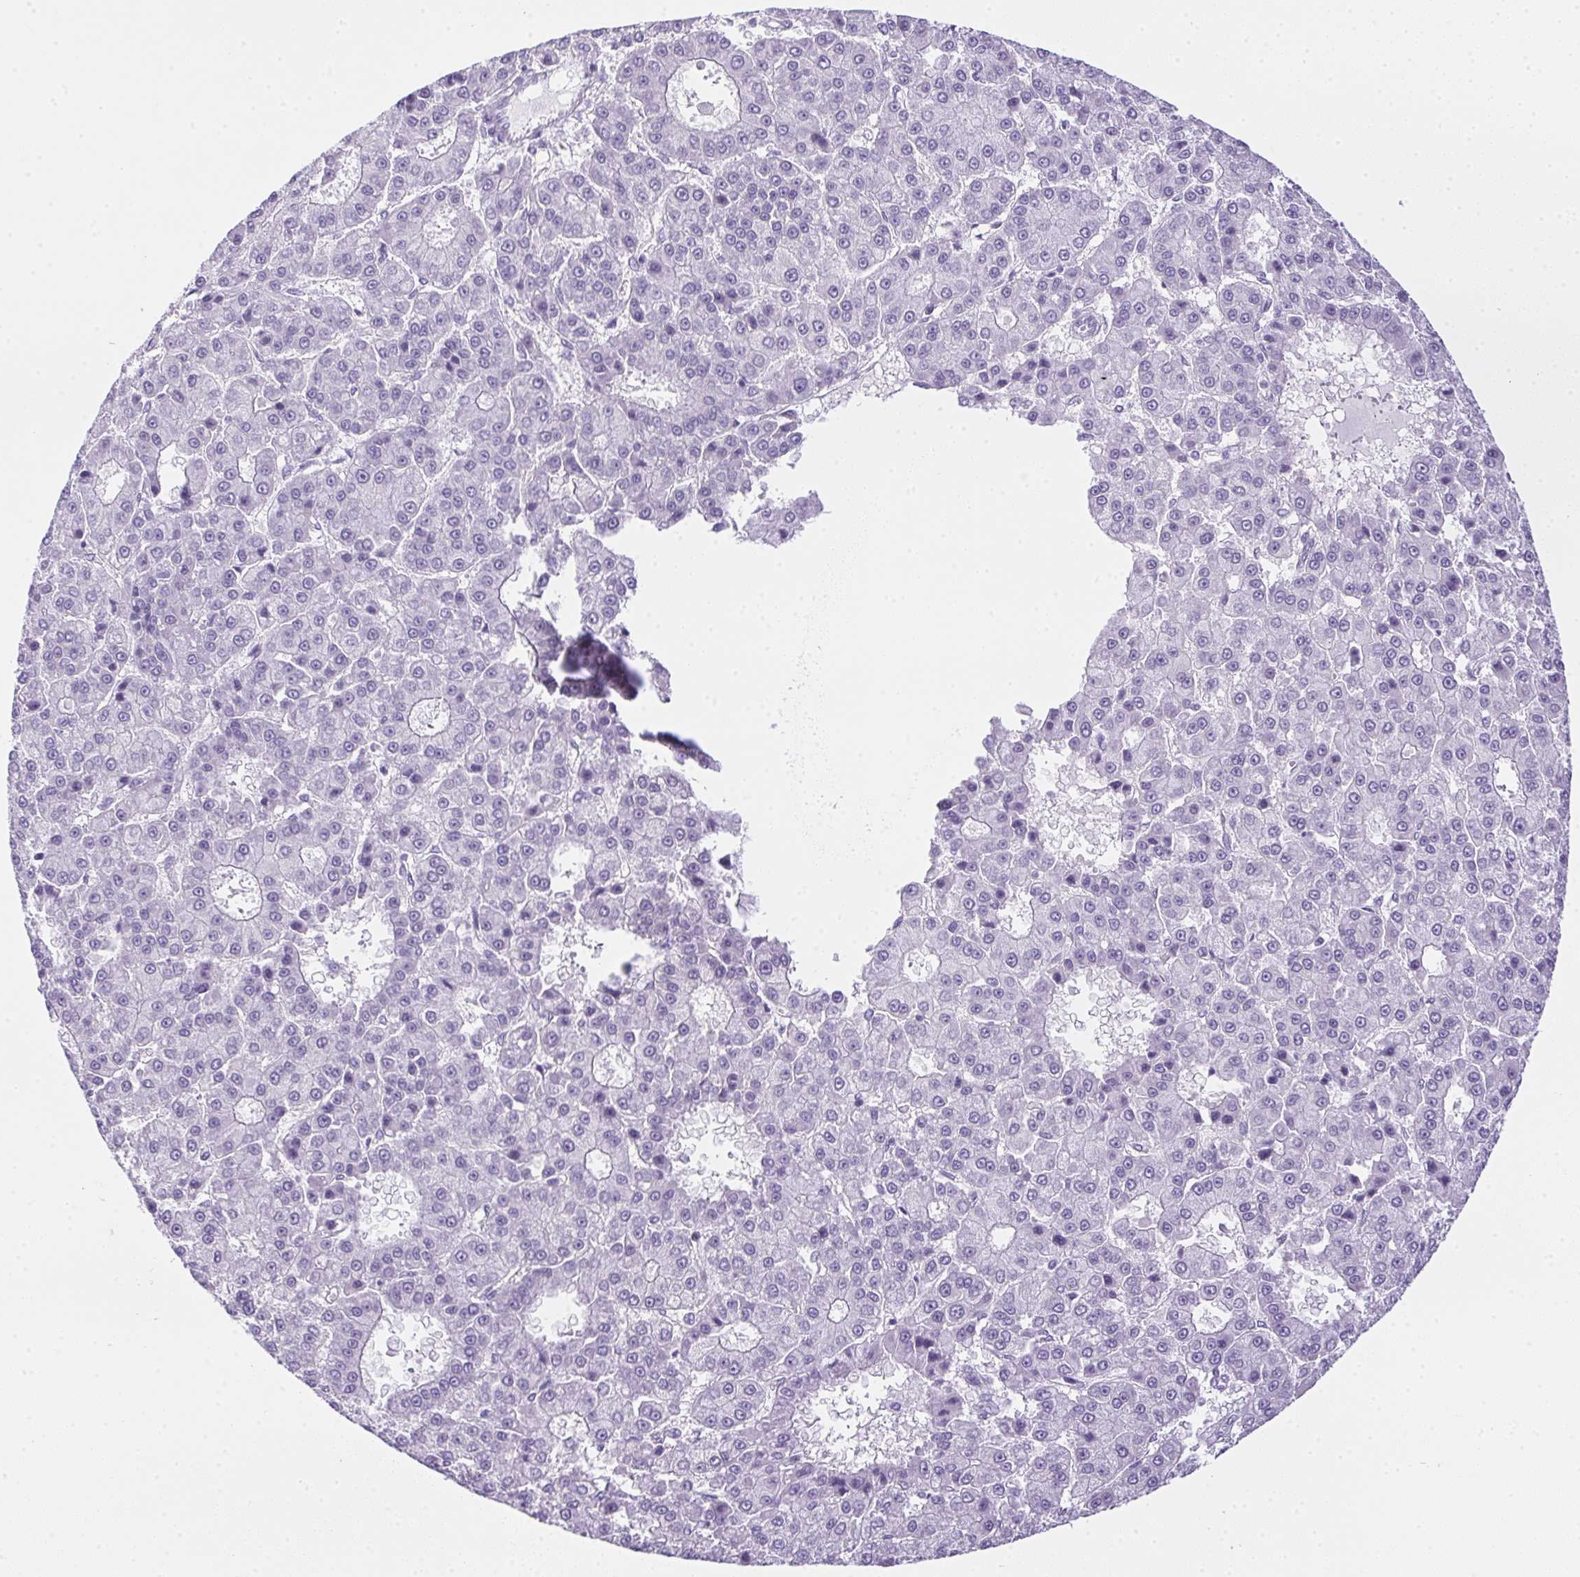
{"staining": {"intensity": "negative", "quantity": "none", "location": "none"}, "tissue": "liver cancer", "cell_type": "Tumor cells", "image_type": "cancer", "snomed": [{"axis": "morphology", "description": "Carcinoma, Hepatocellular, NOS"}, {"axis": "topography", "description": "Liver"}], "caption": "This is a image of immunohistochemistry (IHC) staining of liver hepatocellular carcinoma, which shows no expression in tumor cells. (DAB immunohistochemistry (IHC) visualized using brightfield microscopy, high magnification).", "gene": "SPACA5B", "patient": {"sex": "male", "age": 70}}